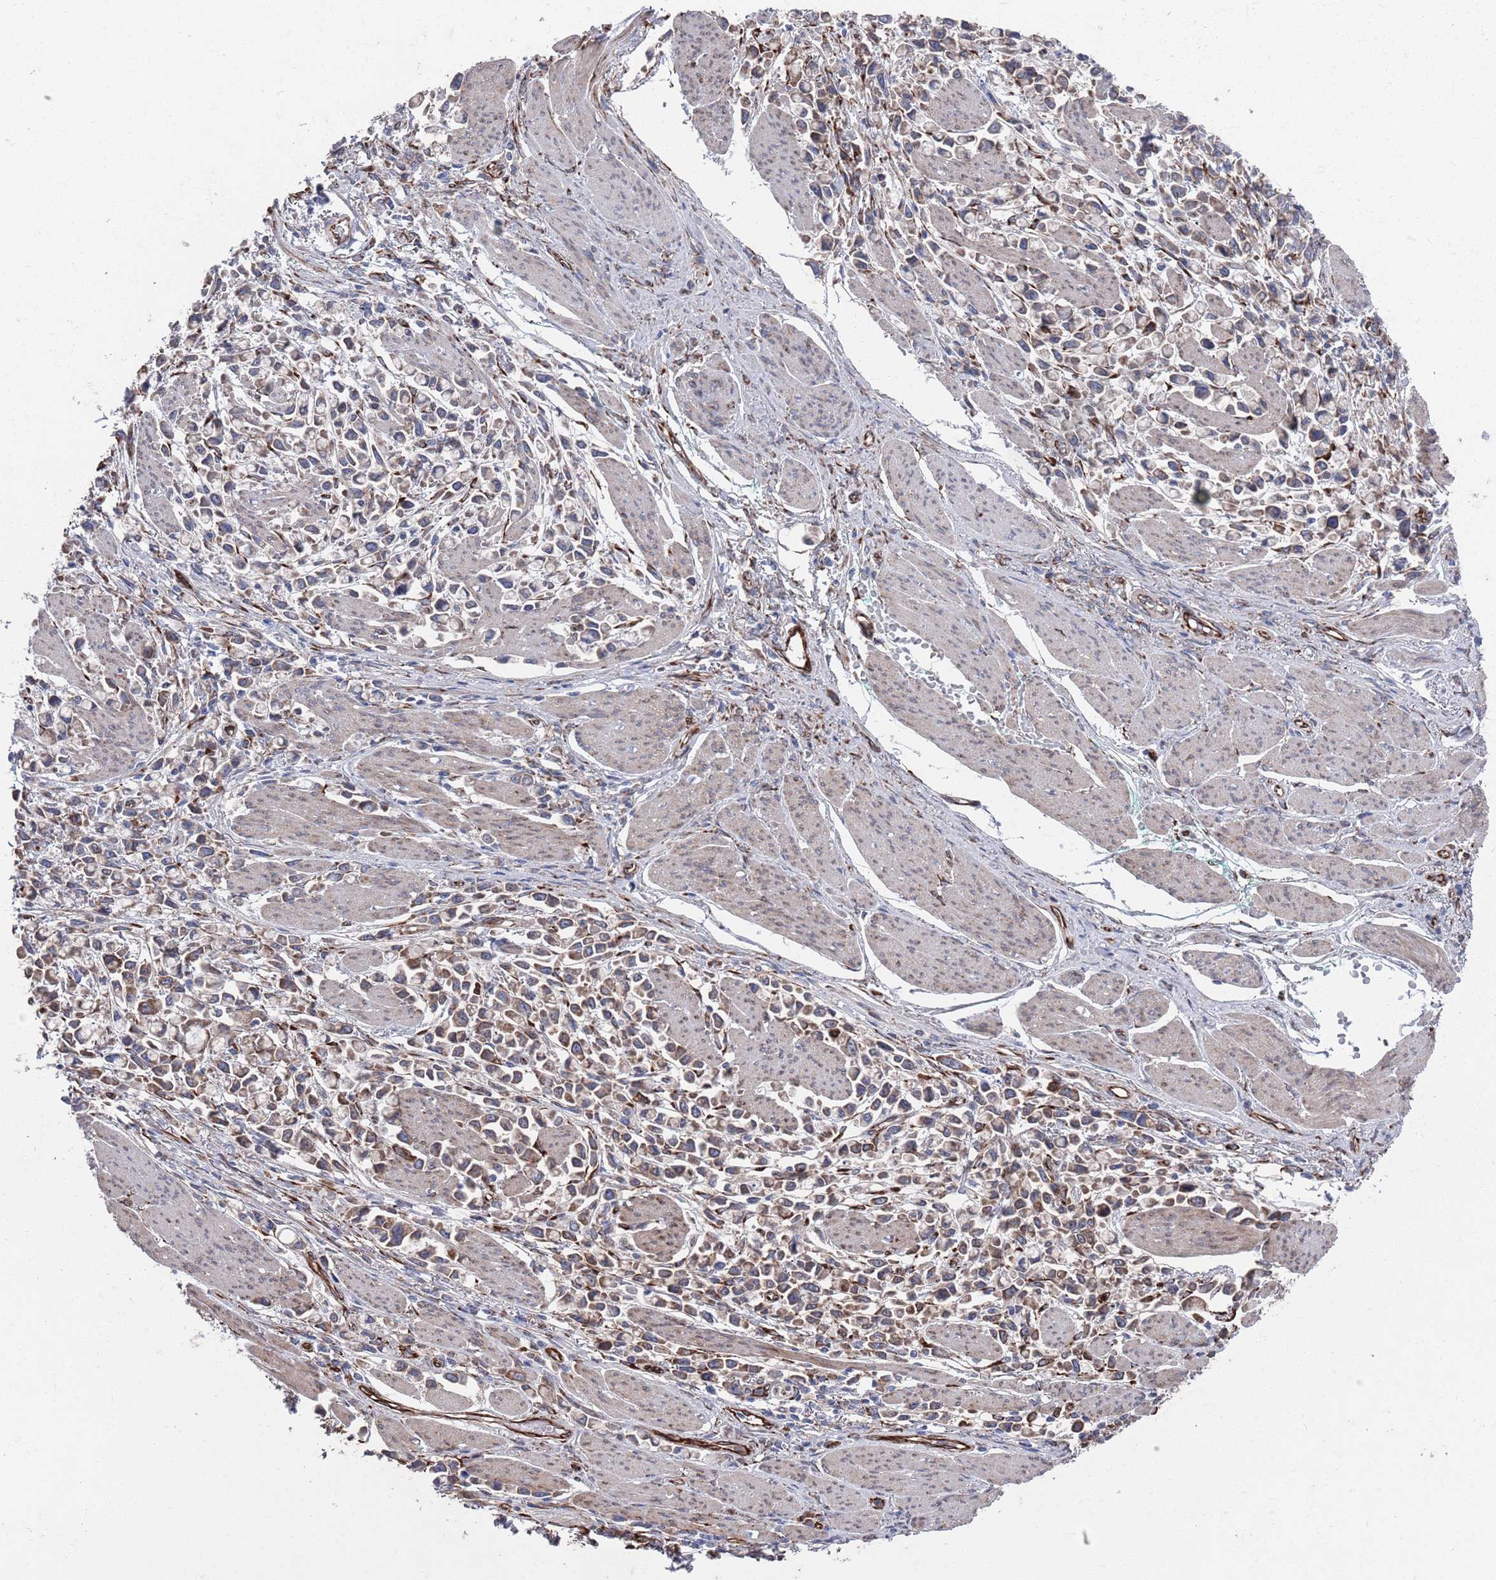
{"staining": {"intensity": "moderate", "quantity": "25%-75%", "location": "cytoplasmic/membranous"}, "tissue": "stomach cancer", "cell_type": "Tumor cells", "image_type": "cancer", "snomed": [{"axis": "morphology", "description": "Adenocarcinoma, NOS"}, {"axis": "topography", "description": "Stomach"}], "caption": "Stomach adenocarcinoma was stained to show a protein in brown. There is medium levels of moderate cytoplasmic/membranous positivity in about 25%-75% of tumor cells.", "gene": "CCDC106", "patient": {"sex": "female", "age": 81}}